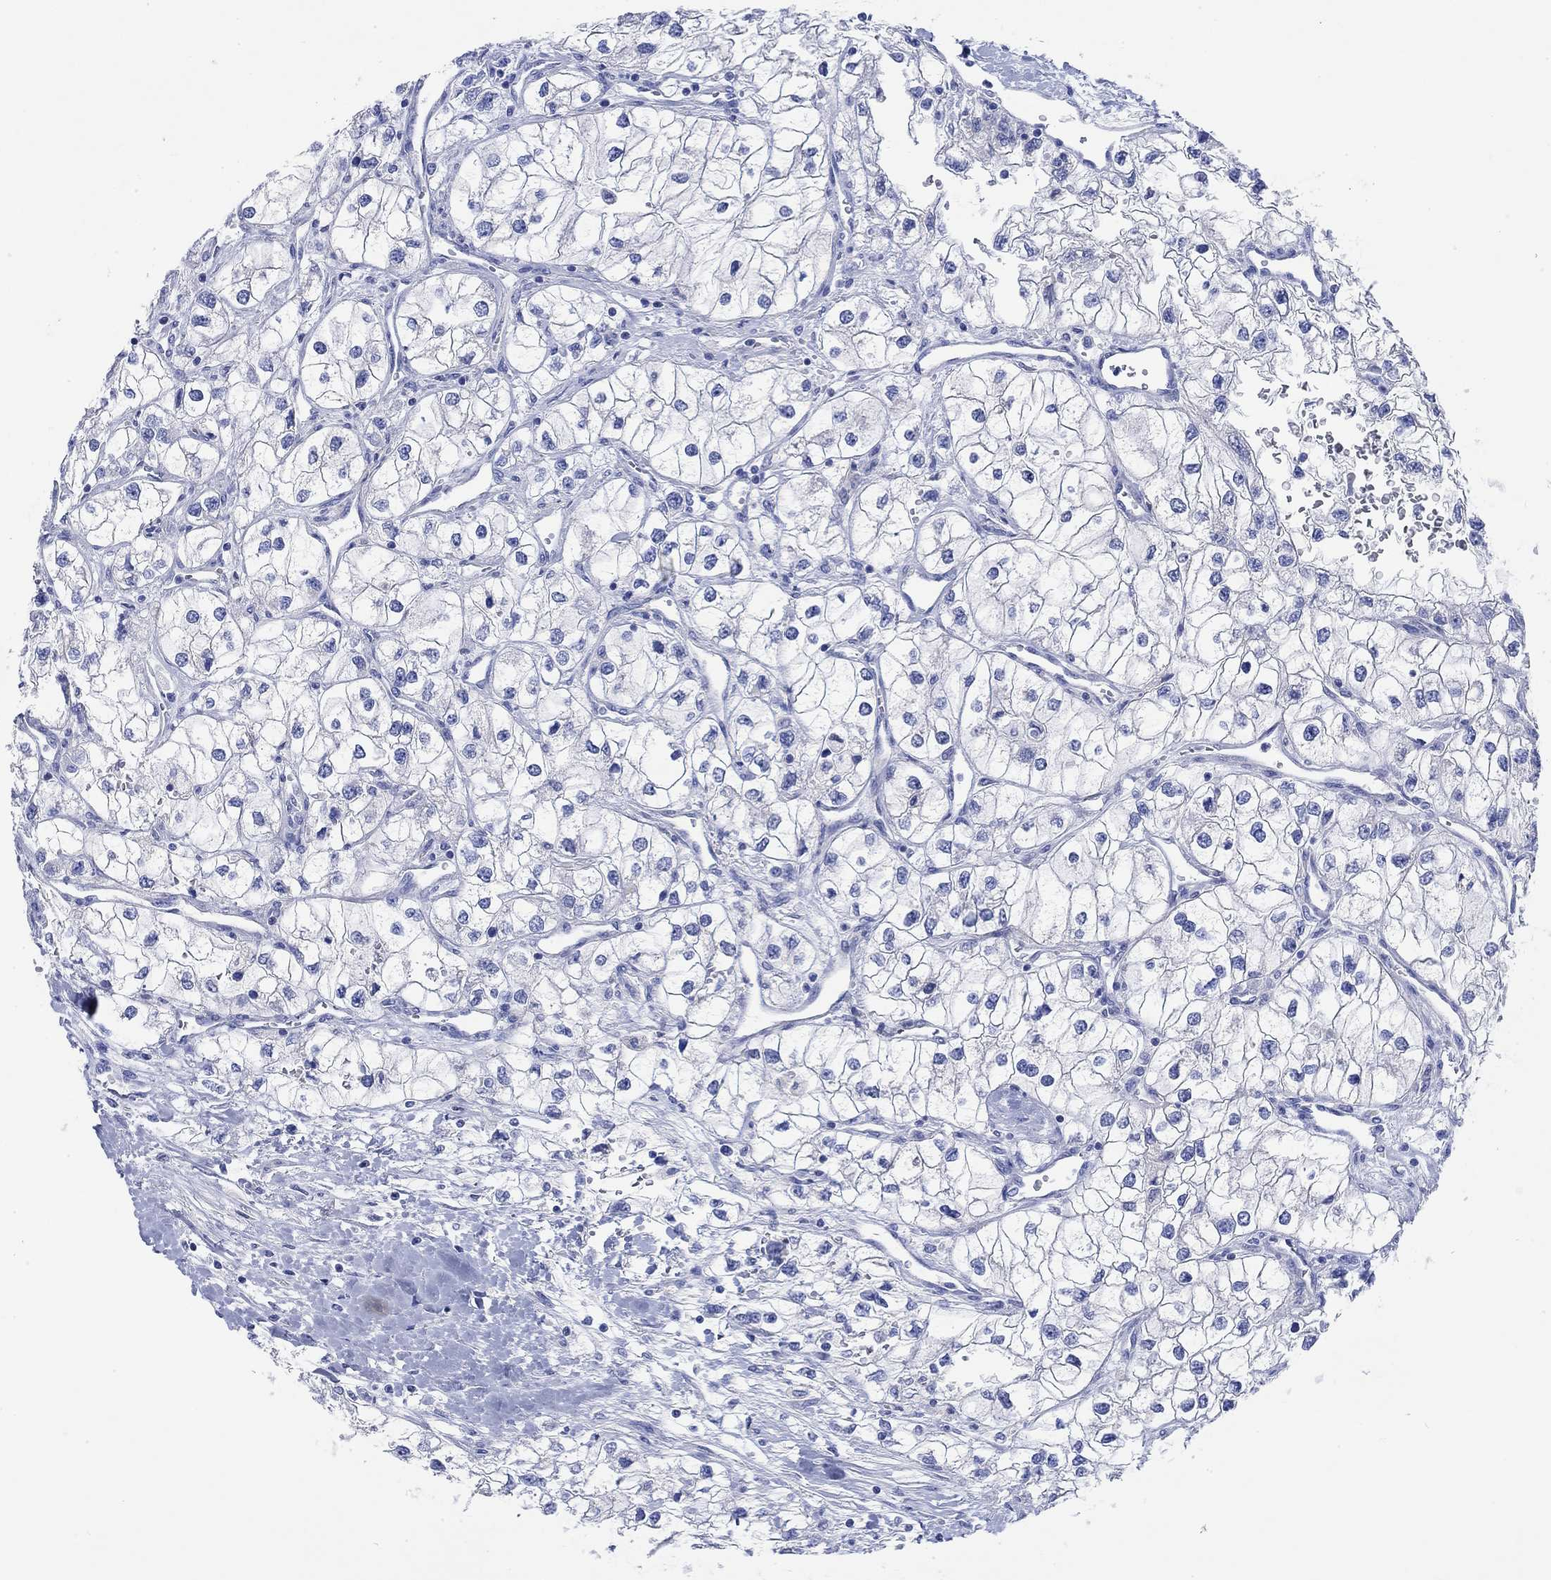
{"staining": {"intensity": "negative", "quantity": "none", "location": "none"}, "tissue": "renal cancer", "cell_type": "Tumor cells", "image_type": "cancer", "snomed": [{"axis": "morphology", "description": "Adenocarcinoma, NOS"}, {"axis": "topography", "description": "Kidney"}], "caption": "High magnification brightfield microscopy of adenocarcinoma (renal) stained with DAB (brown) and counterstained with hematoxylin (blue): tumor cells show no significant positivity.", "gene": "REEP6", "patient": {"sex": "male", "age": 59}}